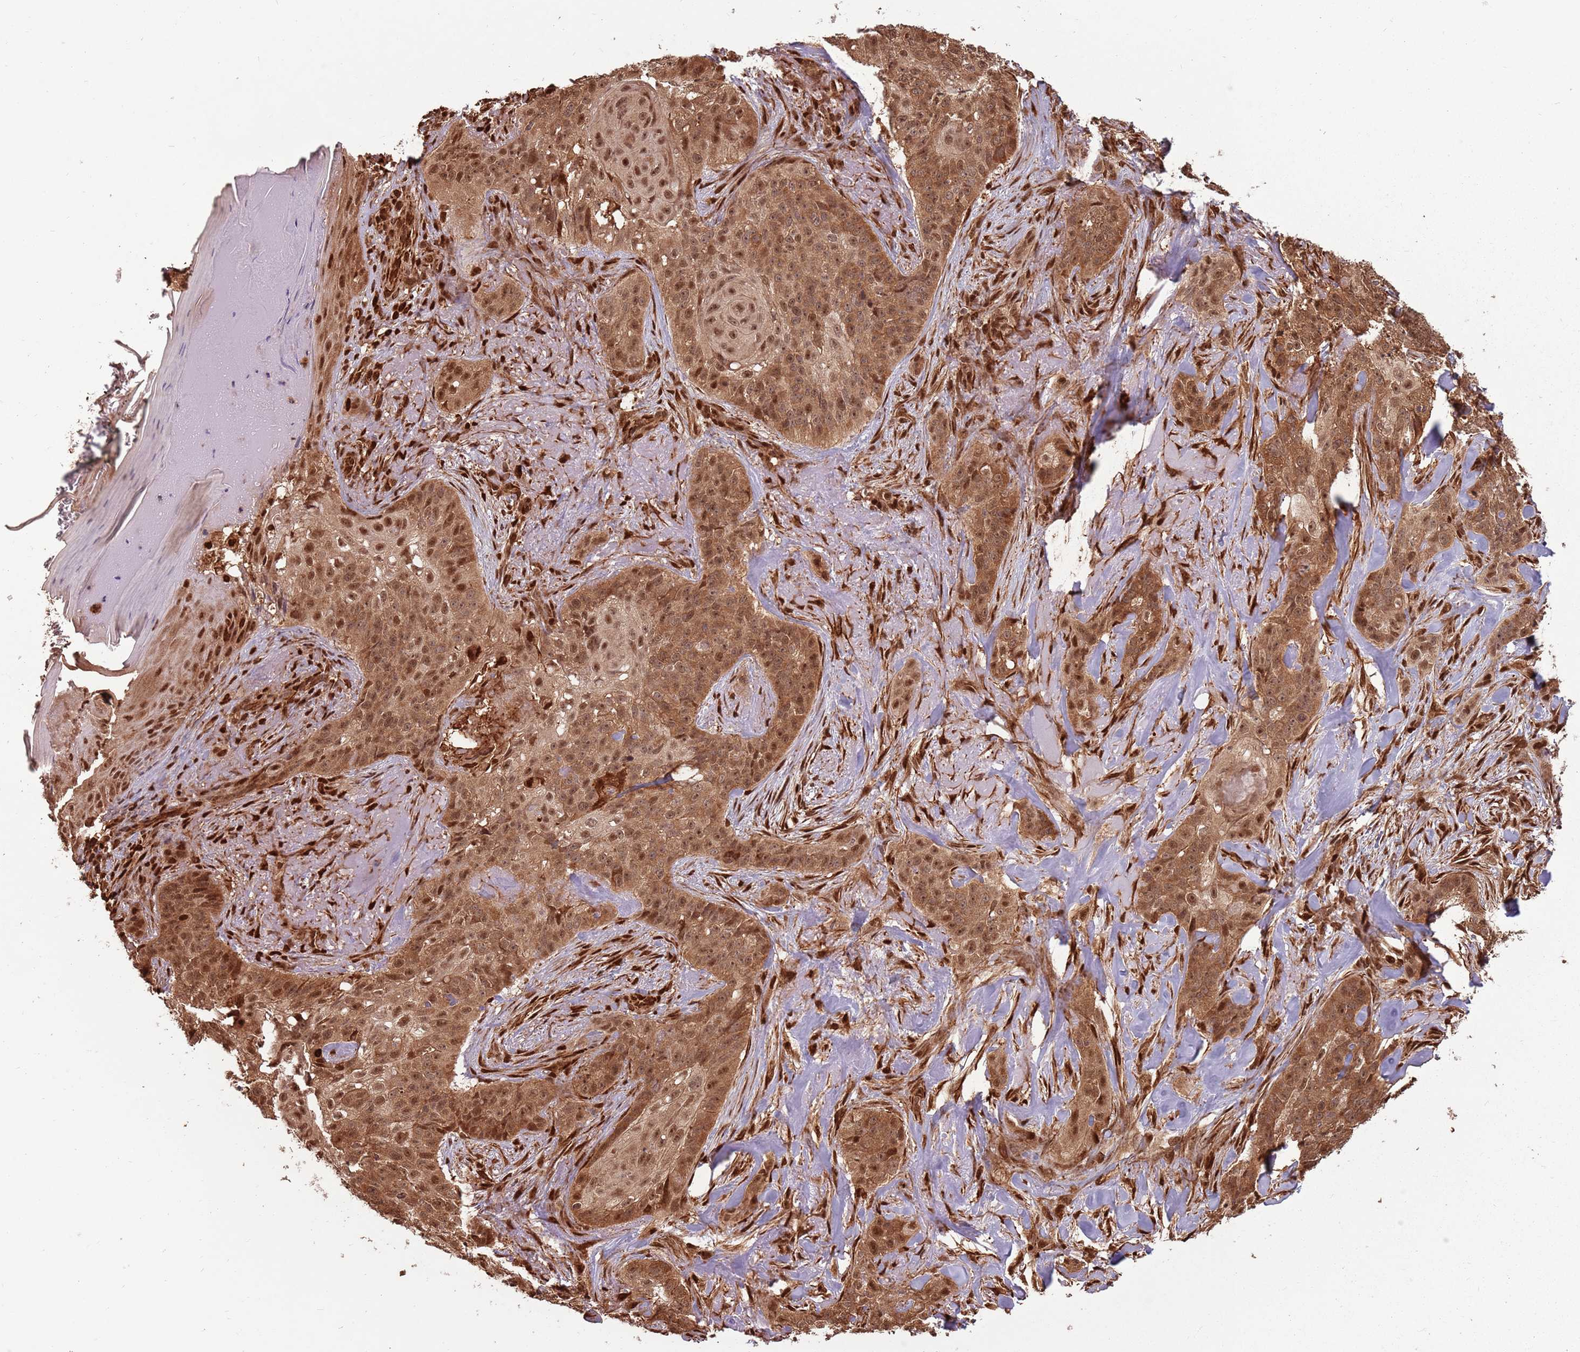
{"staining": {"intensity": "moderate", "quantity": ">75%", "location": "cytoplasmic/membranous,nuclear"}, "tissue": "skin cancer", "cell_type": "Tumor cells", "image_type": "cancer", "snomed": [{"axis": "morphology", "description": "Basal cell carcinoma"}, {"axis": "topography", "description": "Skin"}], "caption": "Skin cancer was stained to show a protein in brown. There is medium levels of moderate cytoplasmic/membranous and nuclear positivity in approximately >75% of tumor cells.", "gene": "ADAMTS3", "patient": {"sex": "female", "age": 92}}